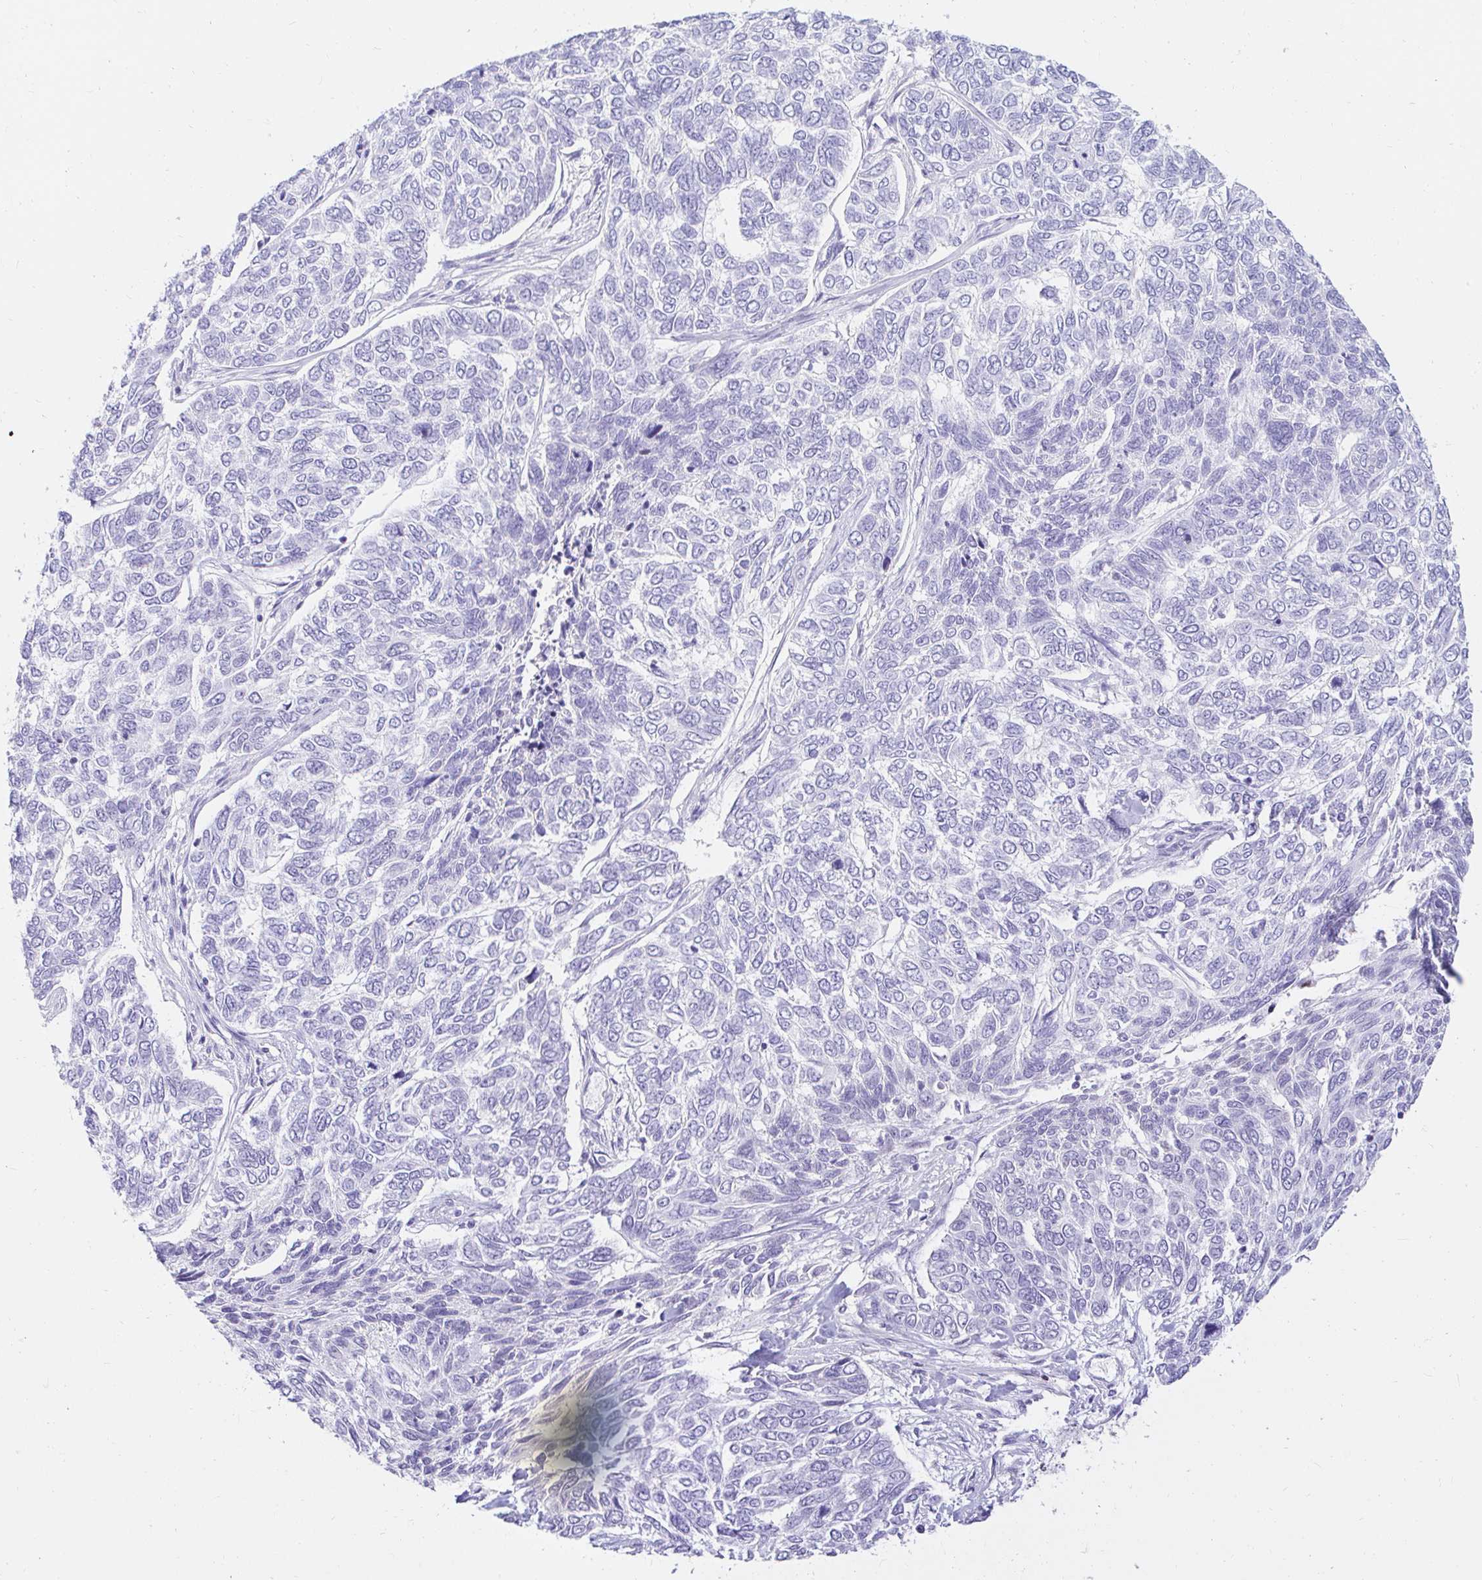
{"staining": {"intensity": "negative", "quantity": "none", "location": "none"}, "tissue": "skin cancer", "cell_type": "Tumor cells", "image_type": "cancer", "snomed": [{"axis": "morphology", "description": "Basal cell carcinoma"}, {"axis": "topography", "description": "Skin"}], "caption": "High magnification brightfield microscopy of skin basal cell carcinoma stained with DAB (brown) and counterstained with hematoxylin (blue): tumor cells show no significant positivity.", "gene": "CAPSL", "patient": {"sex": "female", "age": 65}}